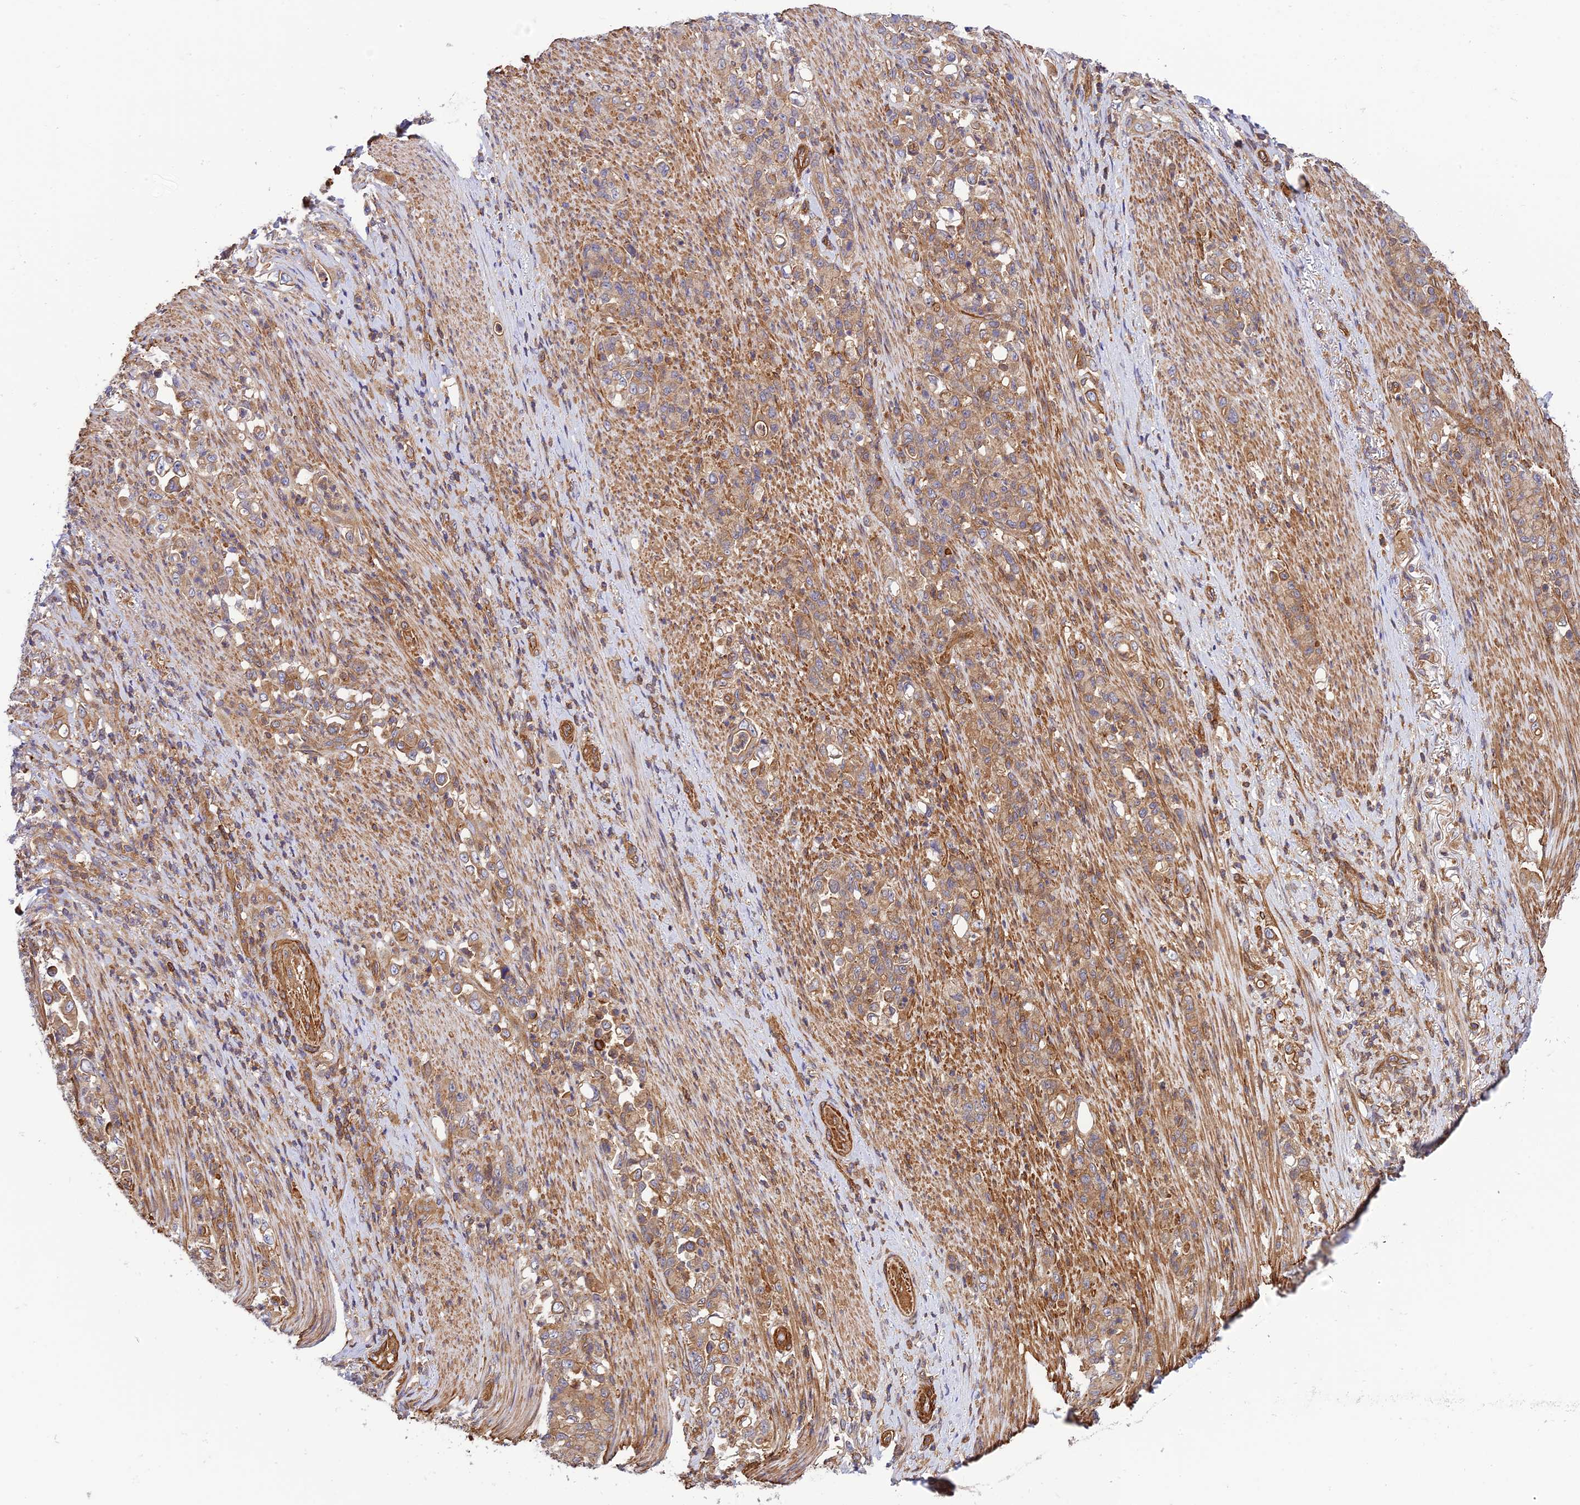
{"staining": {"intensity": "moderate", "quantity": ">75%", "location": "cytoplasmic/membranous"}, "tissue": "stomach cancer", "cell_type": "Tumor cells", "image_type": "cancer", "snomed": [{"axis": "morphology", "description": "Normal tissue, NOS"}, {"axis": "morphology", "description": "Adenocarcinoma, NOS"}, {"axis": "topography", "description": "Stomach"}], "caption": "Moderate cytoplasmic/membranous expression is present in approximately >75% of tumor cells in stomach cancer. The staining is performed using DAB brown chromogen to label protein expression. The nuclei are counter-stained blue using hematoxylin.", "gene": "EVI5L", "patient": {"sex": "female", "age": 79}}